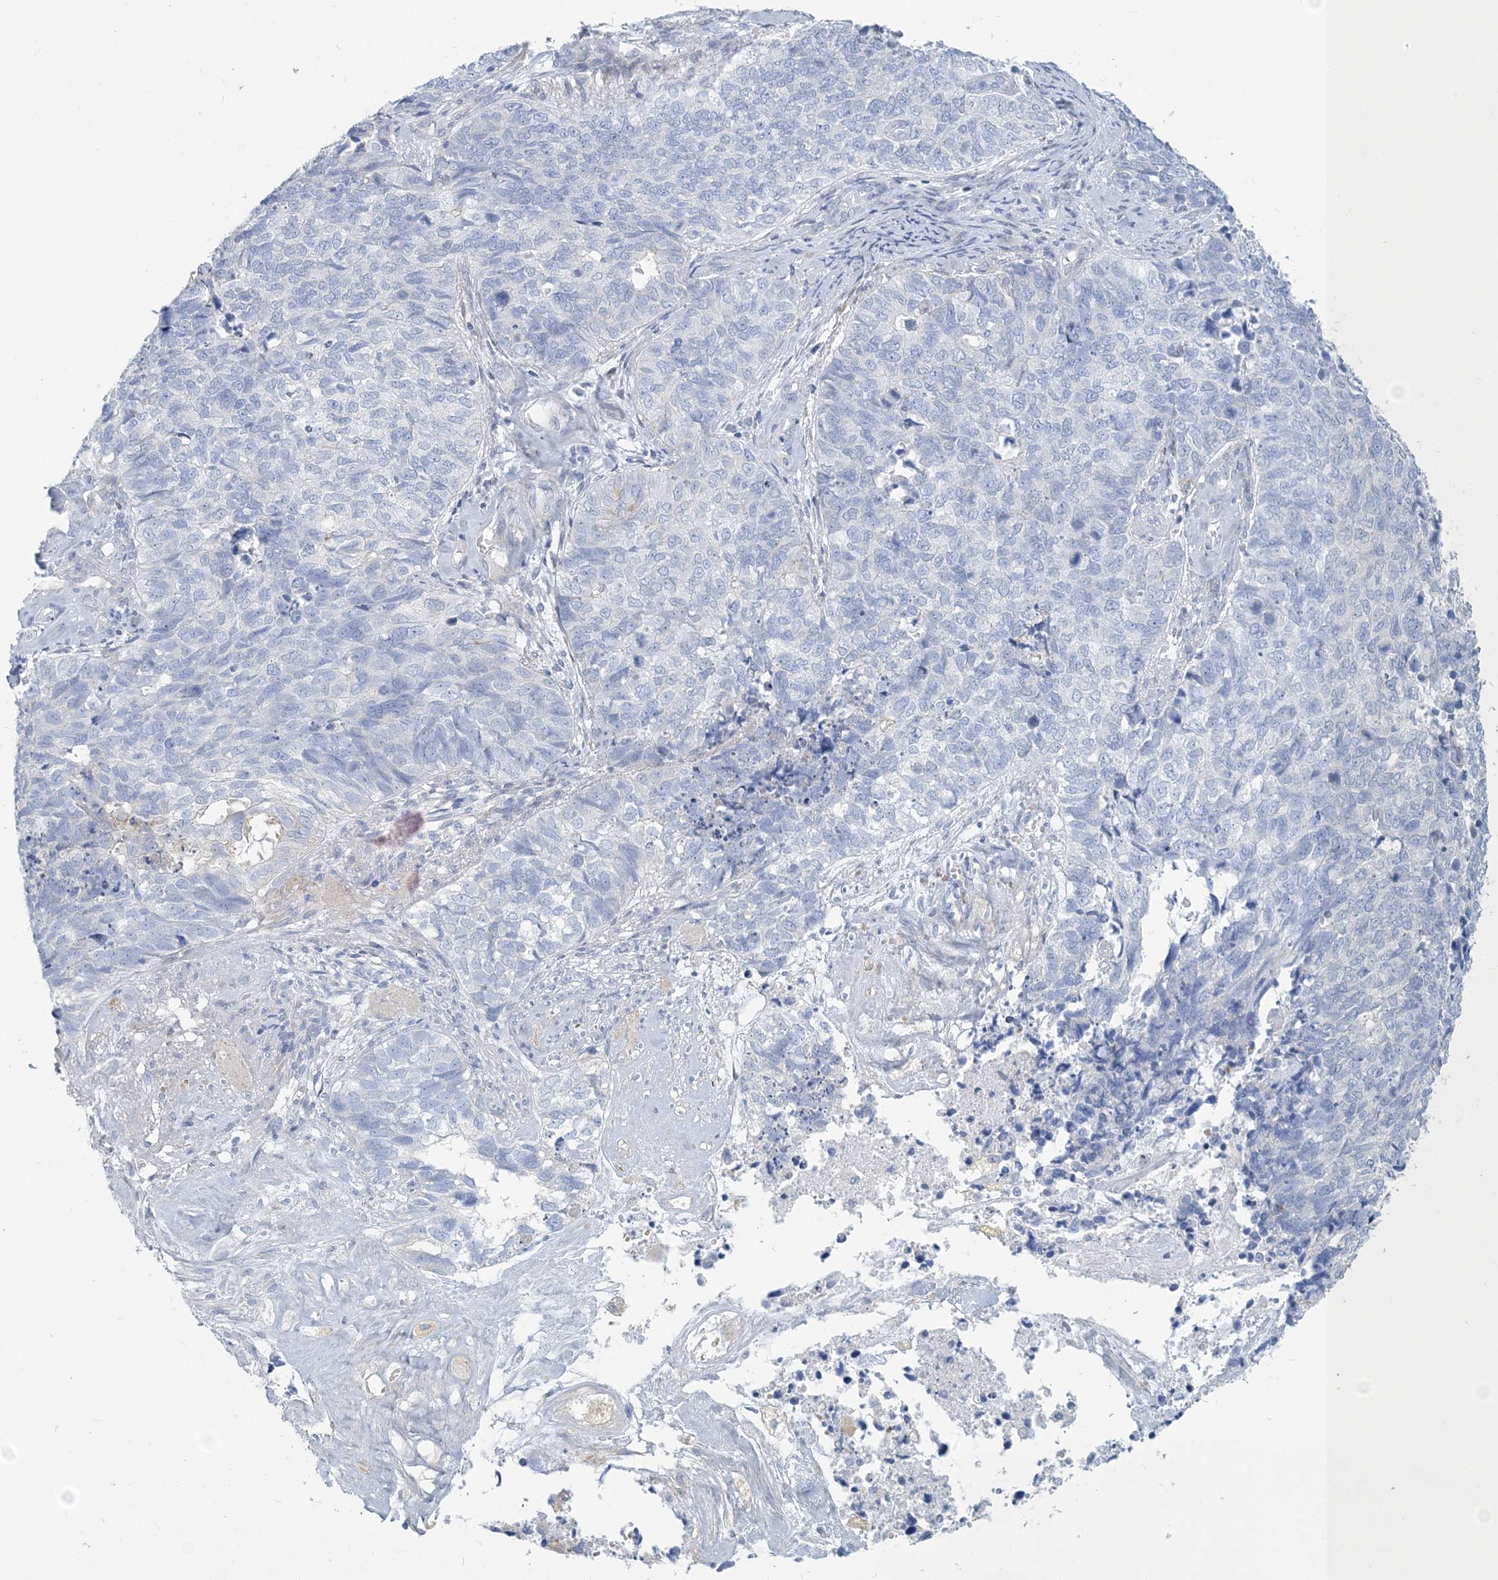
{"staining": {"intensity": "negative", "quantity": "none", "location": "none"}, "tissue": "cervical cancer", "cell_type": "Tumor cells", "image_type": "cancer", "snomed": [{"axis": "morphology", "description": "Squamous cell carcinoma, NOS"}, {"axis": "topography", "description": "Cervix"}], "caption": "An IHC photomicrograph of cervical cancer (squamous cell carcinoma) is shown. There is no staining in tumor cells of cervical cancer (squamous cell carcinoma). The staining is performed using DAB brown chromogen with nuclei counter-stained in using hematoxylin.", "gene": "MOXD1", "patient": {"sex": "female", "age": 63}}